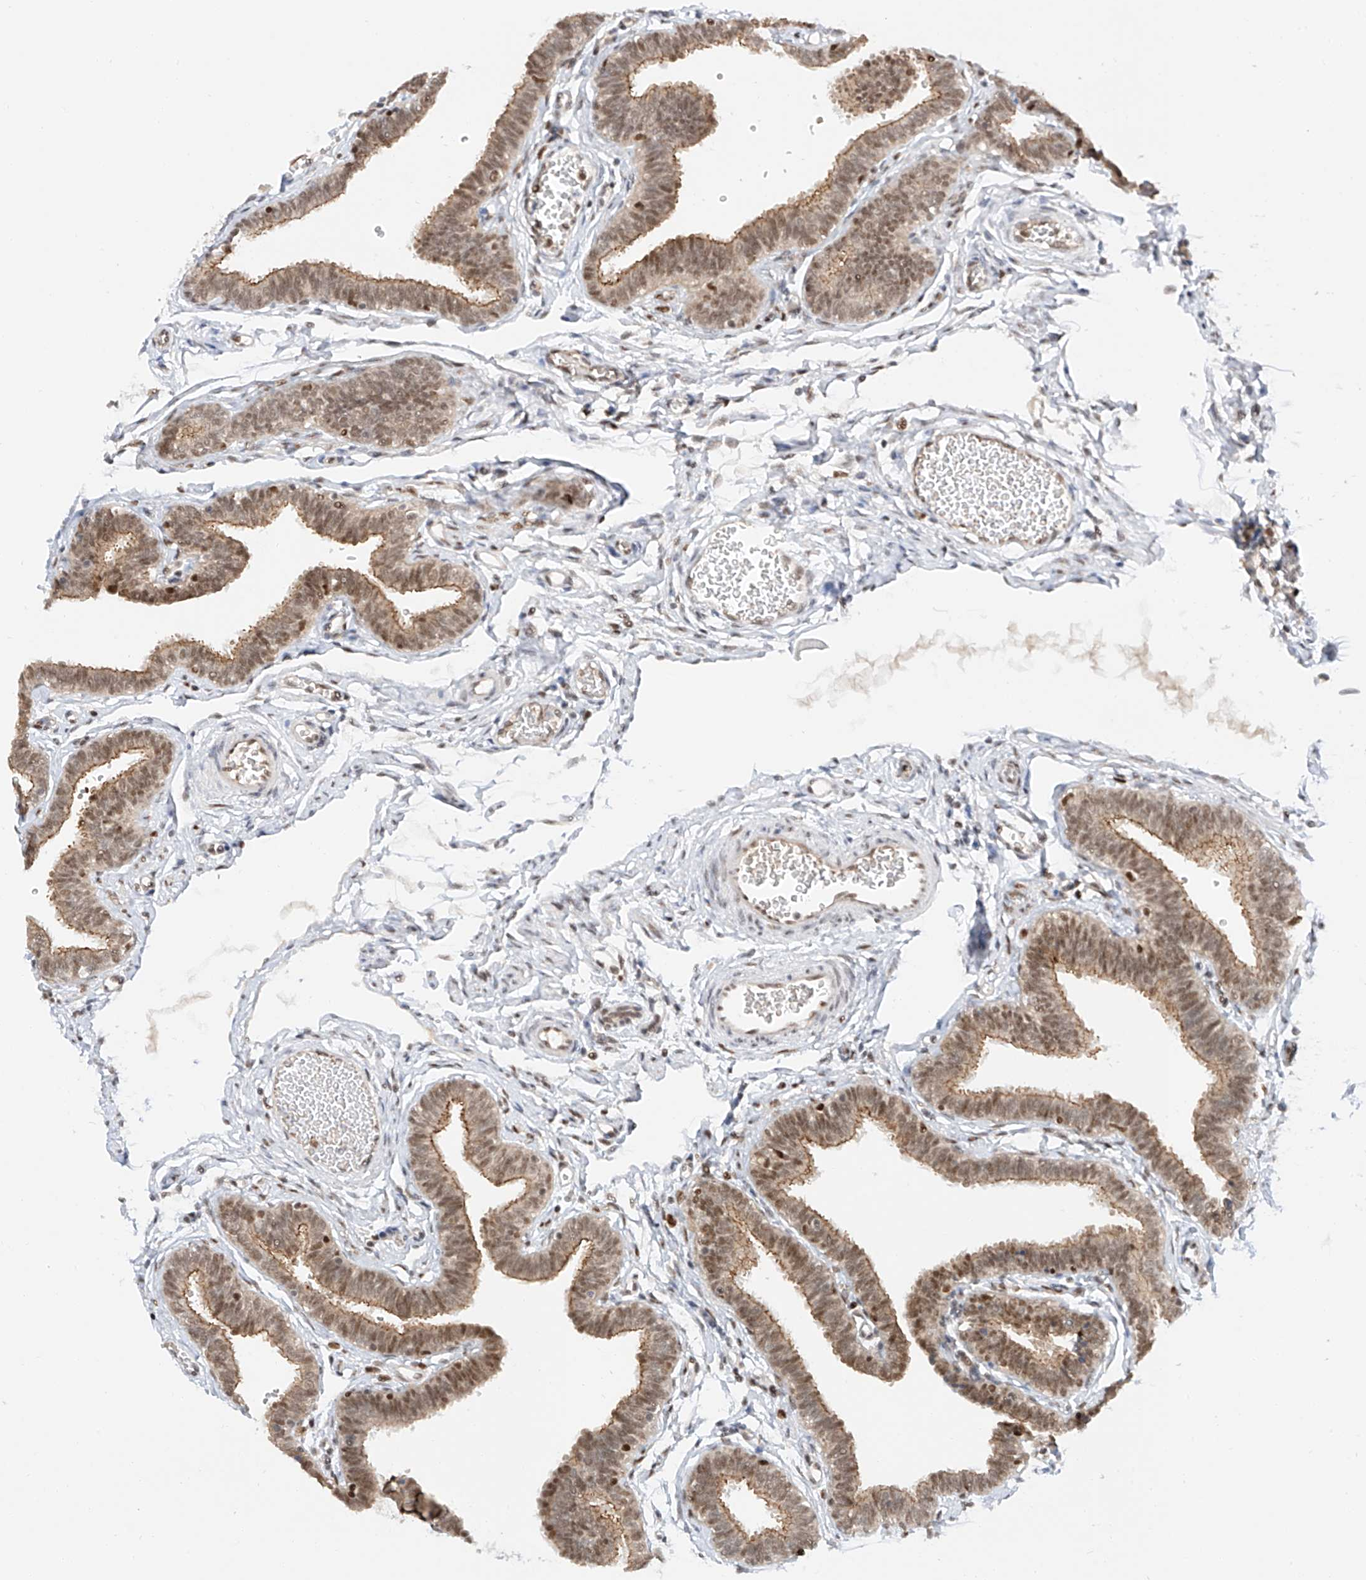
{"staining": {"intensity": "moderate", "quantity": ">75%", "location": "cytoplasmic/membranous,nuclear"}, "tissue": "fallopian tube", "cell_type": "Glandular cells", "image_type": "normal", "snomed": [{"axis": "morphology", "description": "Normal tissue, NOS"}, {"axis": "topography", "description": "Fallopian tube"}, {"axis": "topography", "description": "Ovary"}], "caption": "Approximately >75% of glandular cells in normal fallopian tube display moderate cytoplasmic/membranous,nuclear protein positivity as visualized by brown immunohistochemical staining.", "gene": "POGK", "patient": {"sex": "female", "age": 23}}